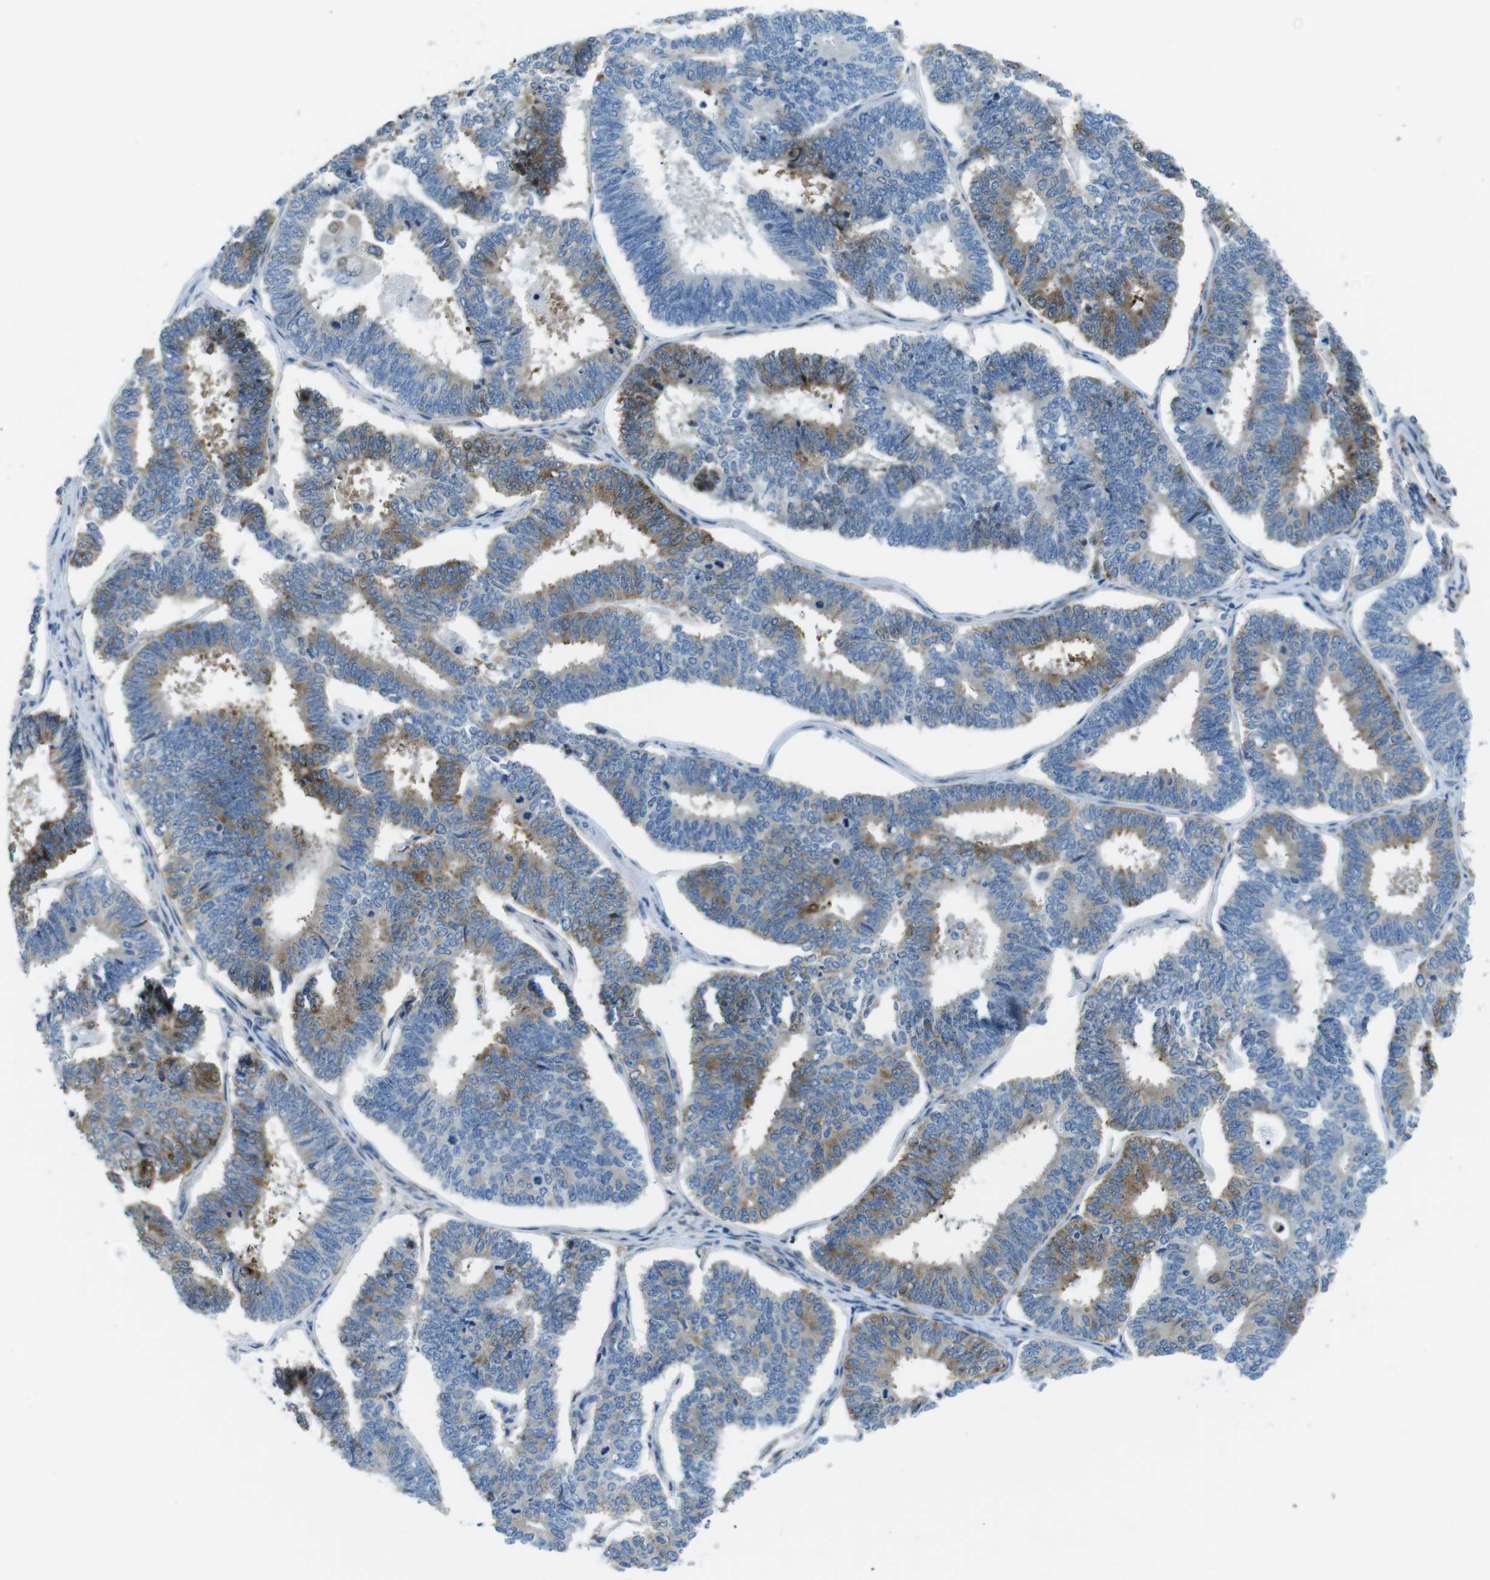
{"staining": {"intensity": "moderate", "quantity": "25%-75%", "location": "cytoplasmic/membranous"}, "tissue": "endometrial cancer", "cell_type": "Tumor cells", "image_type": "cancer", "snomed": [{"axis": "morphology", "description": "Adenocarcinoma, NOS"}, {"axis": "topography", "description": "Endometrium"}], "caption": "This image demonstrates endometrial adenocarcinoma stained with IHC to label a protein in brown. The cytoplasmic/membranous of tumor cells show moderate positivity for the protein. Nuclei are counter-stained blue.", "gene": "PHLDA1", "patient": {"sex": "female", "age": 70}}